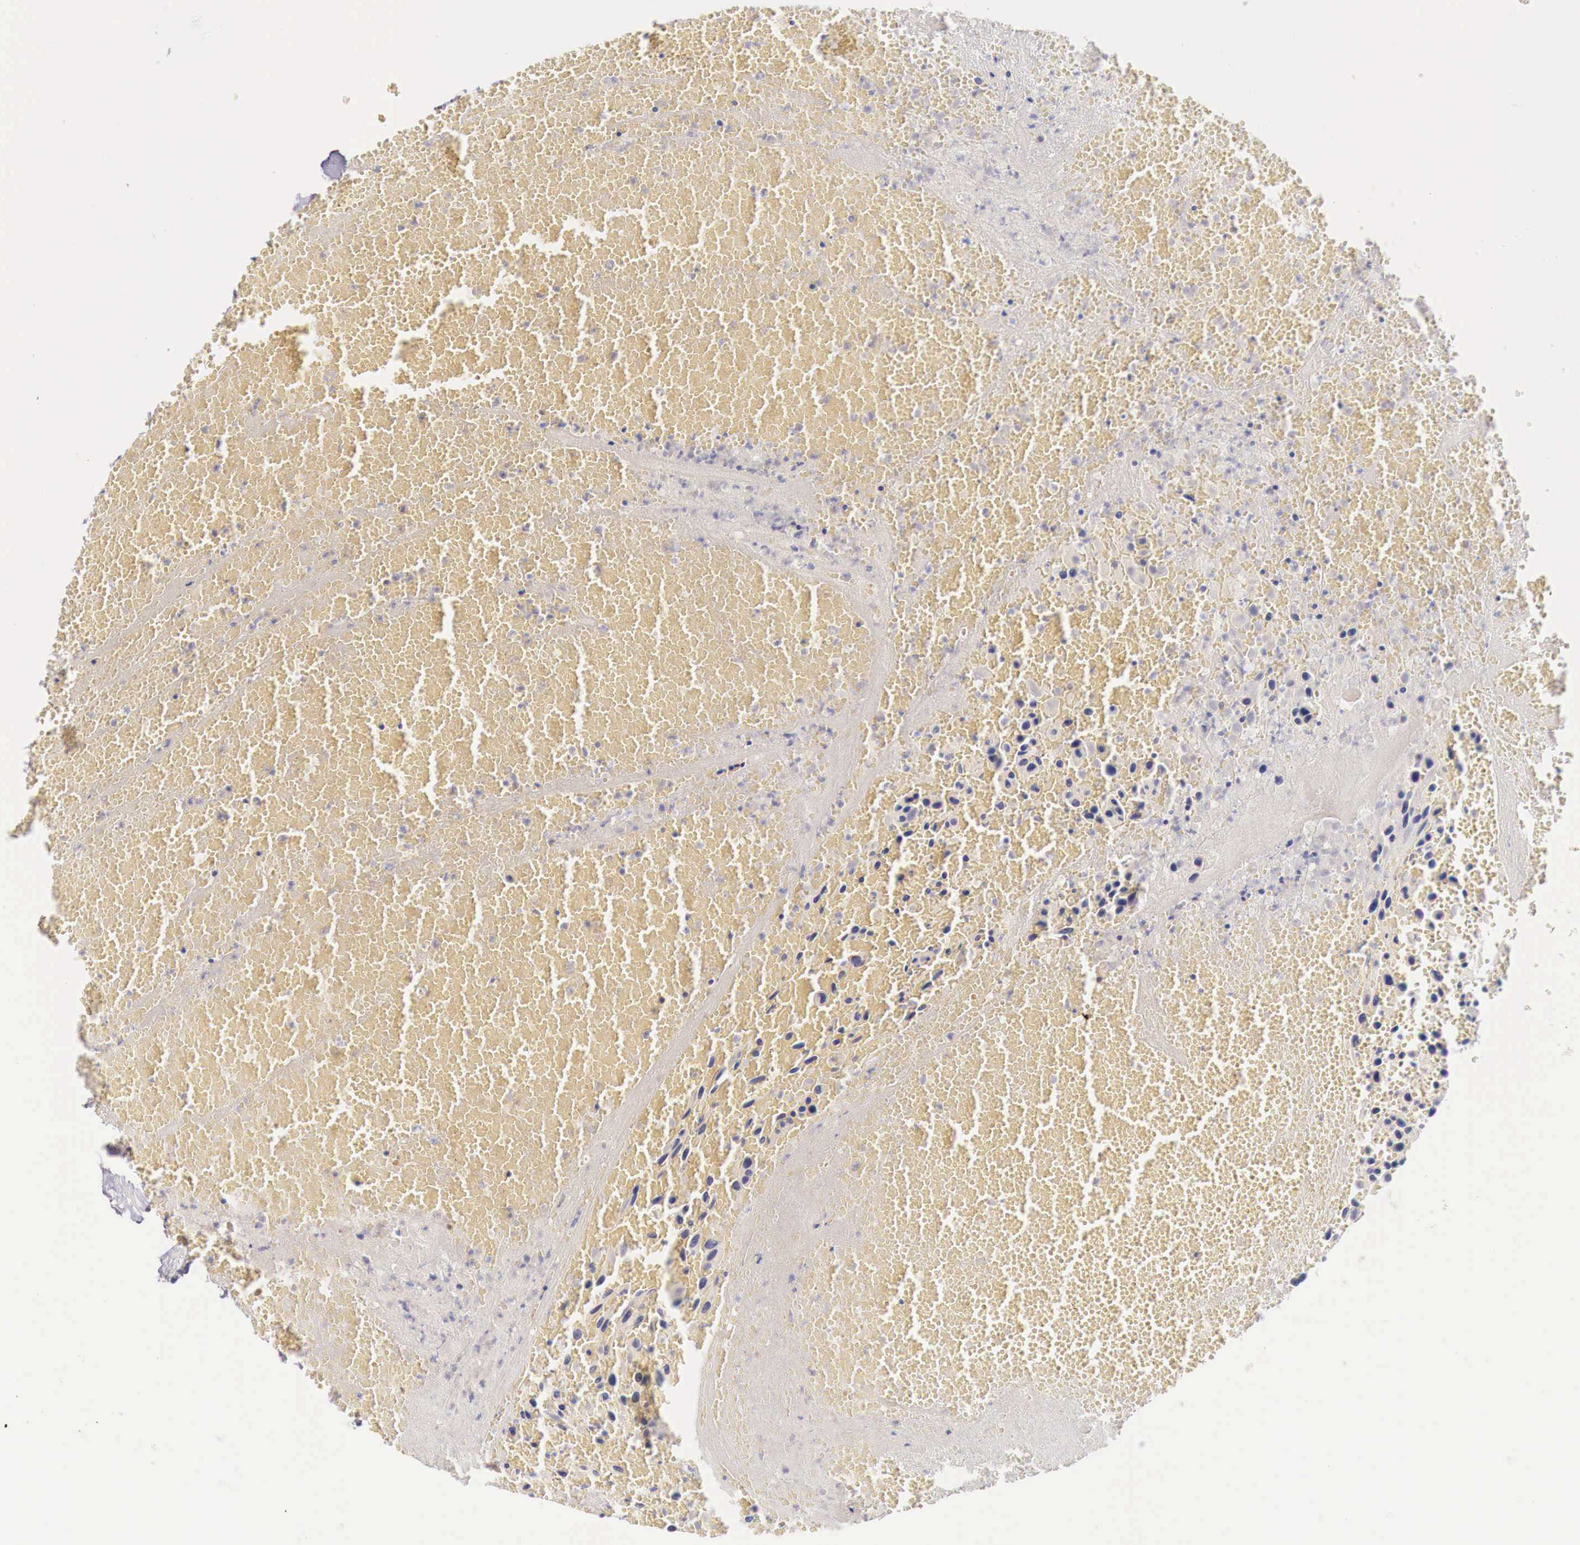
{"staining": {"intensity": "negative", "quantity": "none", "location": "none"}, "tissue": "urothelial cancer", "cell_type": "Tumor cells", "image_type": "cancer", "snomed": [{"axis": "morphology", "description": "Urothelial carcinoma, High grade"}, {"axis": "topography", "description": "Urinary bladder"}], "caption": "Tumor cells show no significant expression in urothelial cancer.", "gene": "ITIH6", "patient": {"sex": "male", "age": 66}}